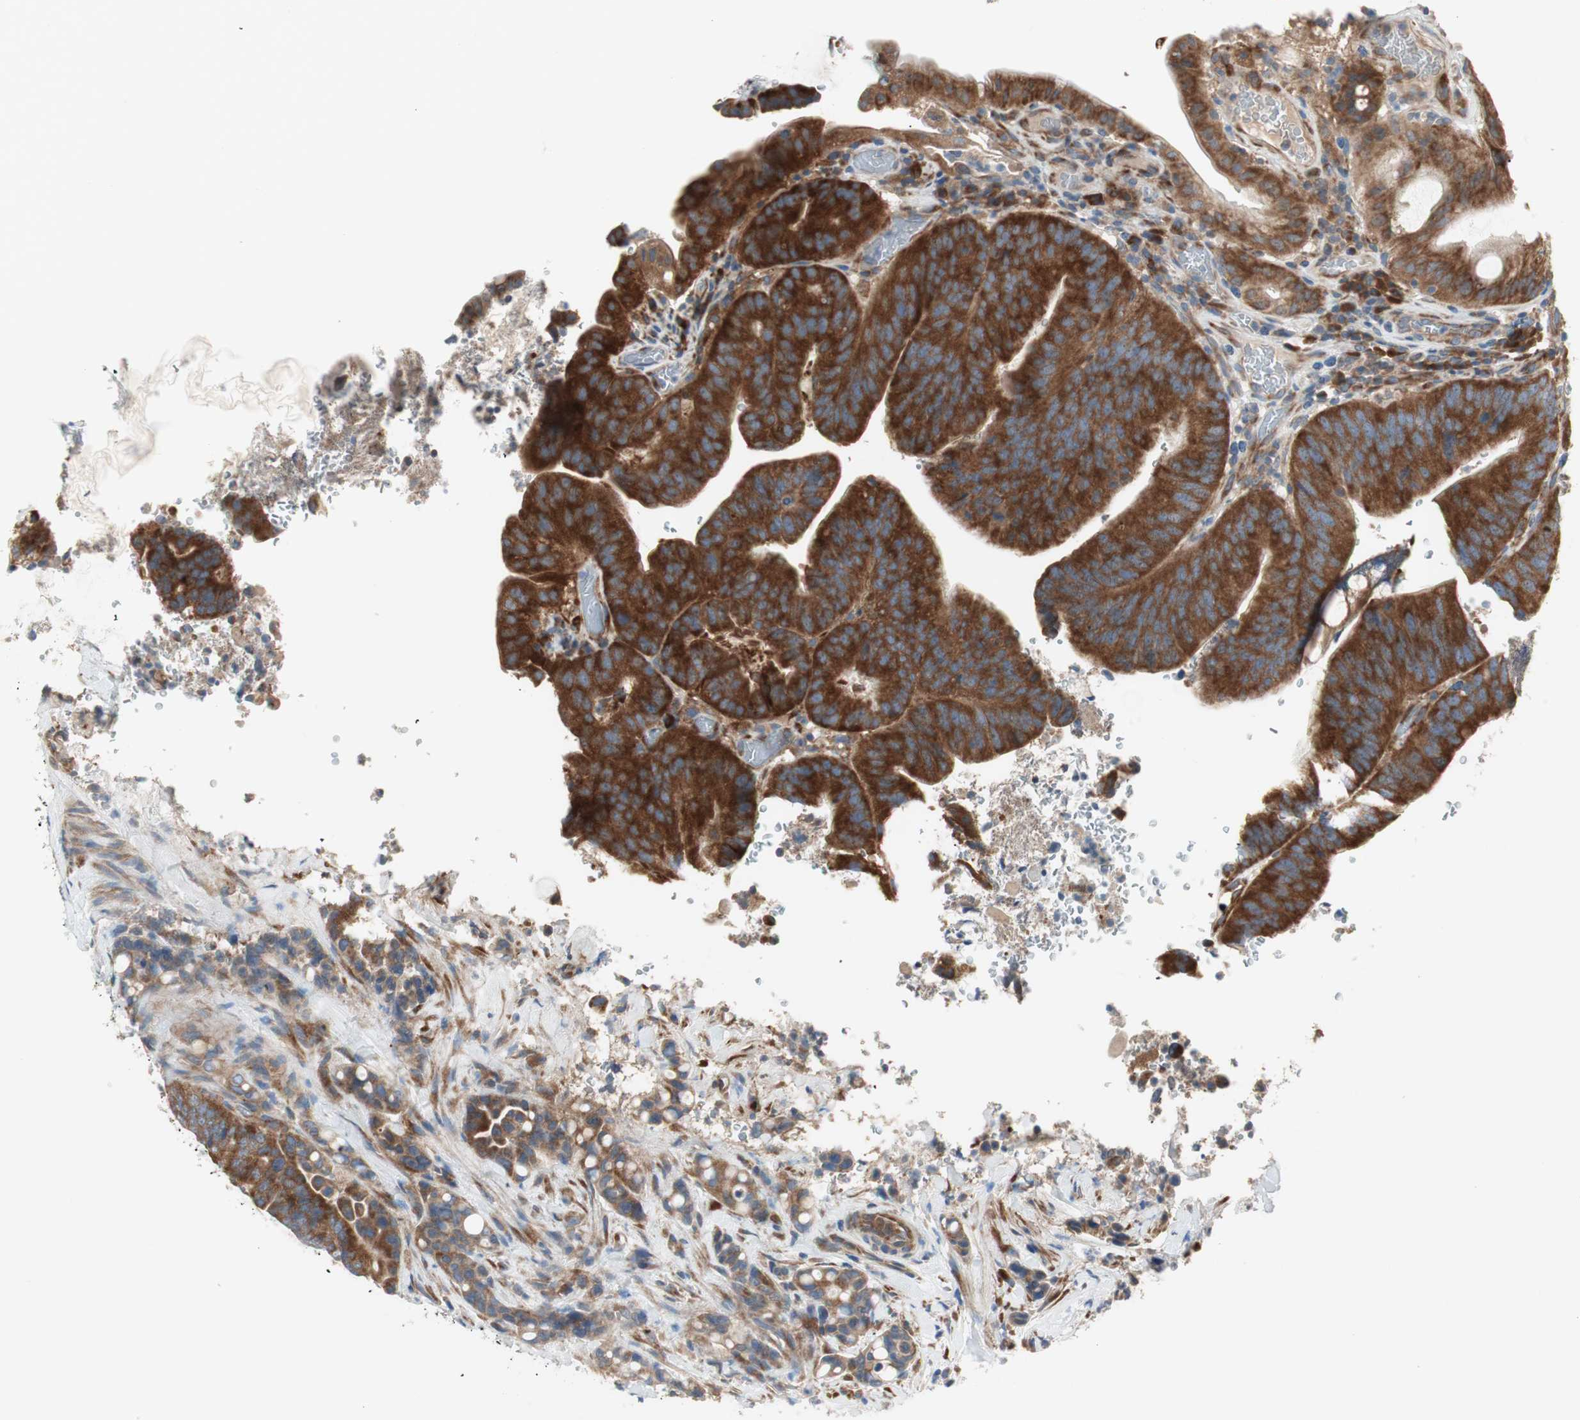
{"staining": {"intensity": "strong", "quantity": ">75%", "location": "cytoplasmic/membranous"}, "tissue": "colorectal cancer", "cell_type": "Tumor cells", "image_type": "cancer", "snomed": [{"axis": "morphology", "description": "Normal tissue, NOS"}, {"axis": "morphology", "description": "Adenocarcinoma, NOS"}, {"axis": "topography", "description": "Colon"}], "caption": "Strong cytoplasmic/membranous staining for a protein is appreciated in approximately >75% of tumor cells of colorectal cancer (adenocarcinoma) using immunohistochemistry.", "gene": "RPL23", "patient": {"sex": "male", "age": 82}}